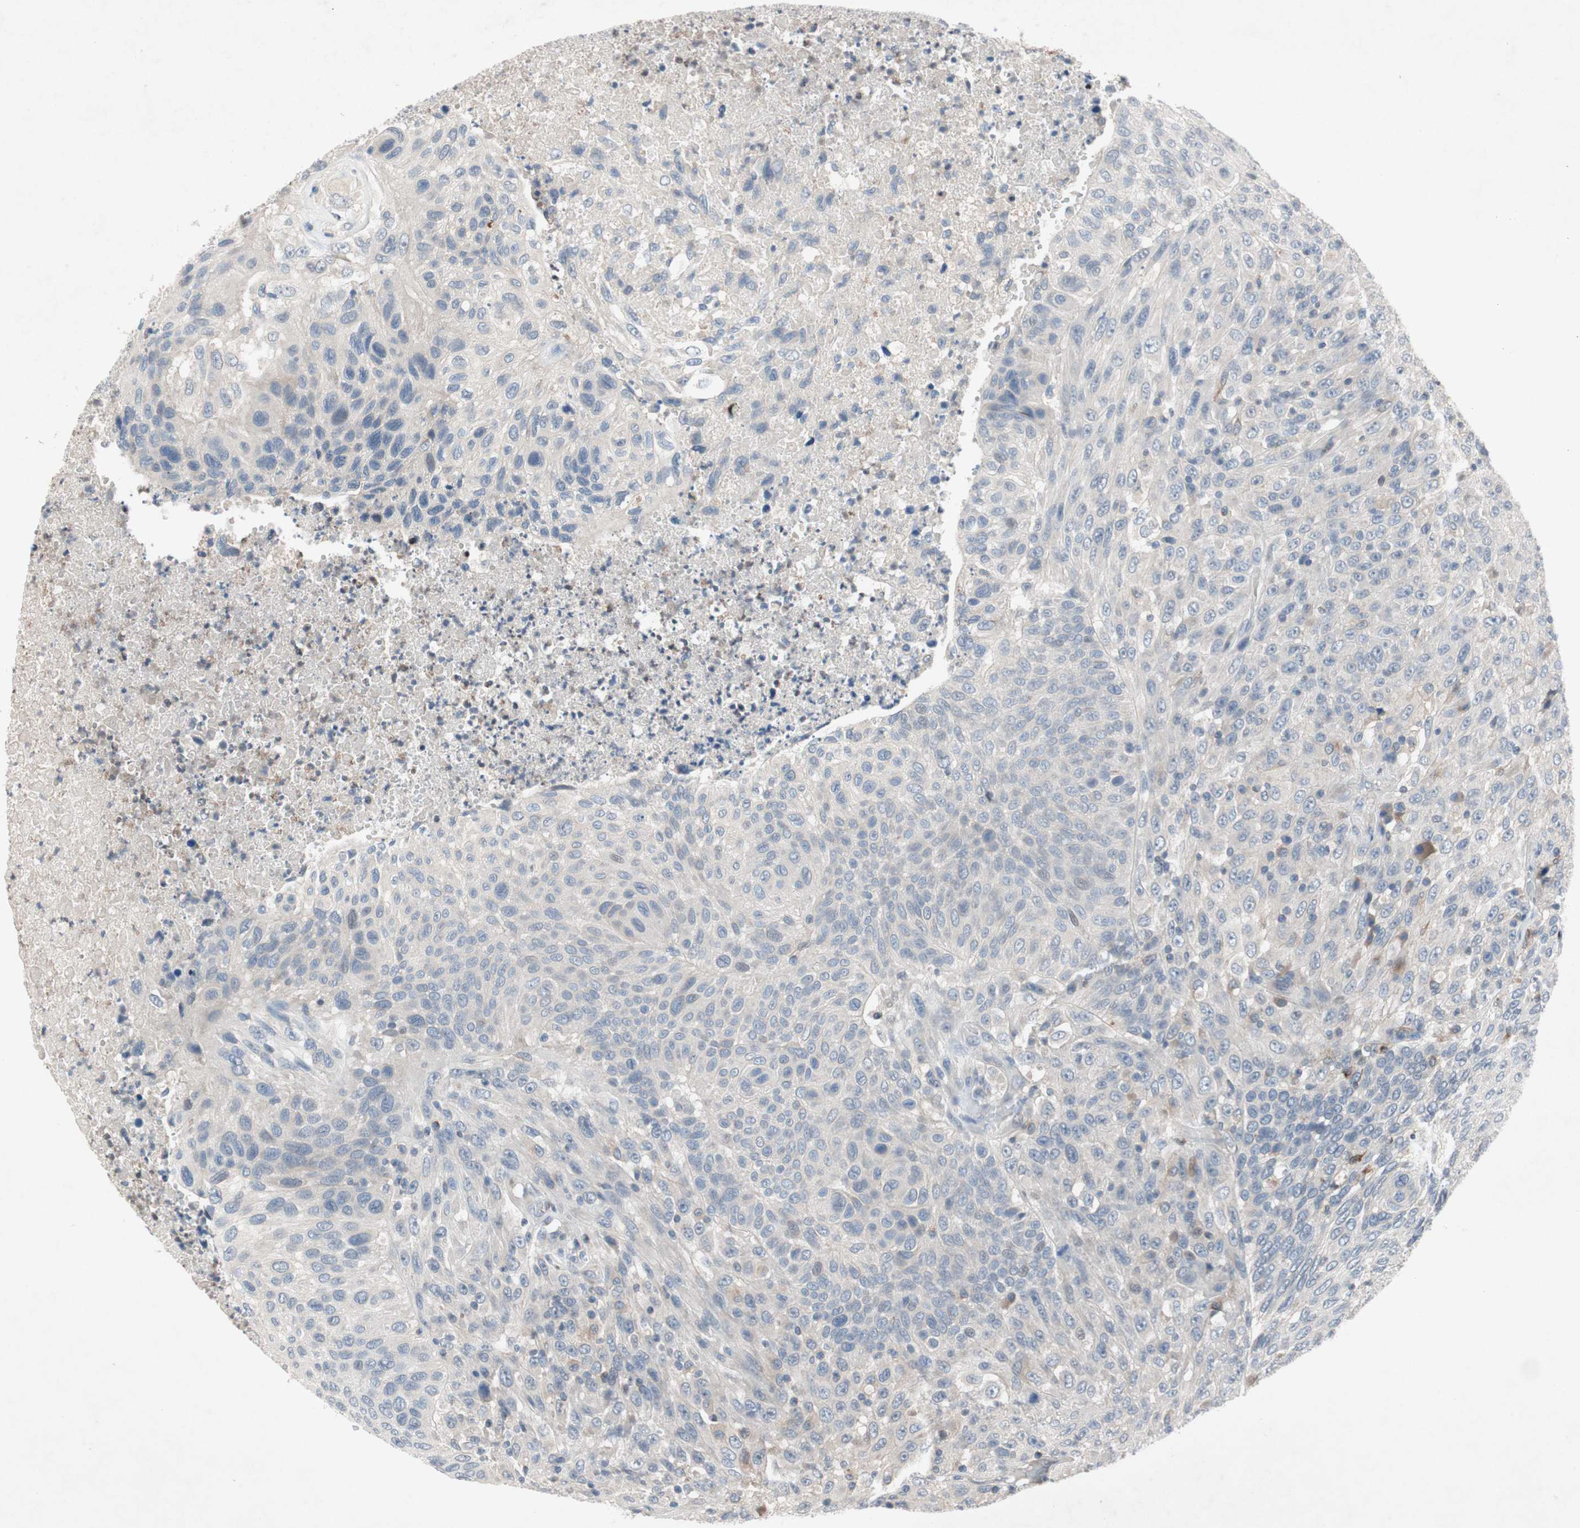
{"staining": {"intensity": "negative", "quantity": "none", "location": "none"}, "tissue": "urothelial cancer", "cell_type": "Tumor cells", "image_type": "cancer", "snomed": [{"axis": "morphology", "description": "Urothelial carcinoma, High grade"}, {"axis": "topography", "description": "Urinary bladder"}], "caption": "This is an IHC photomicrograph of human urothelial cancer. There is no positivity in tumor cells.", "gene": "MUTYH", "patient": {"sex": "male", "age": 66}}